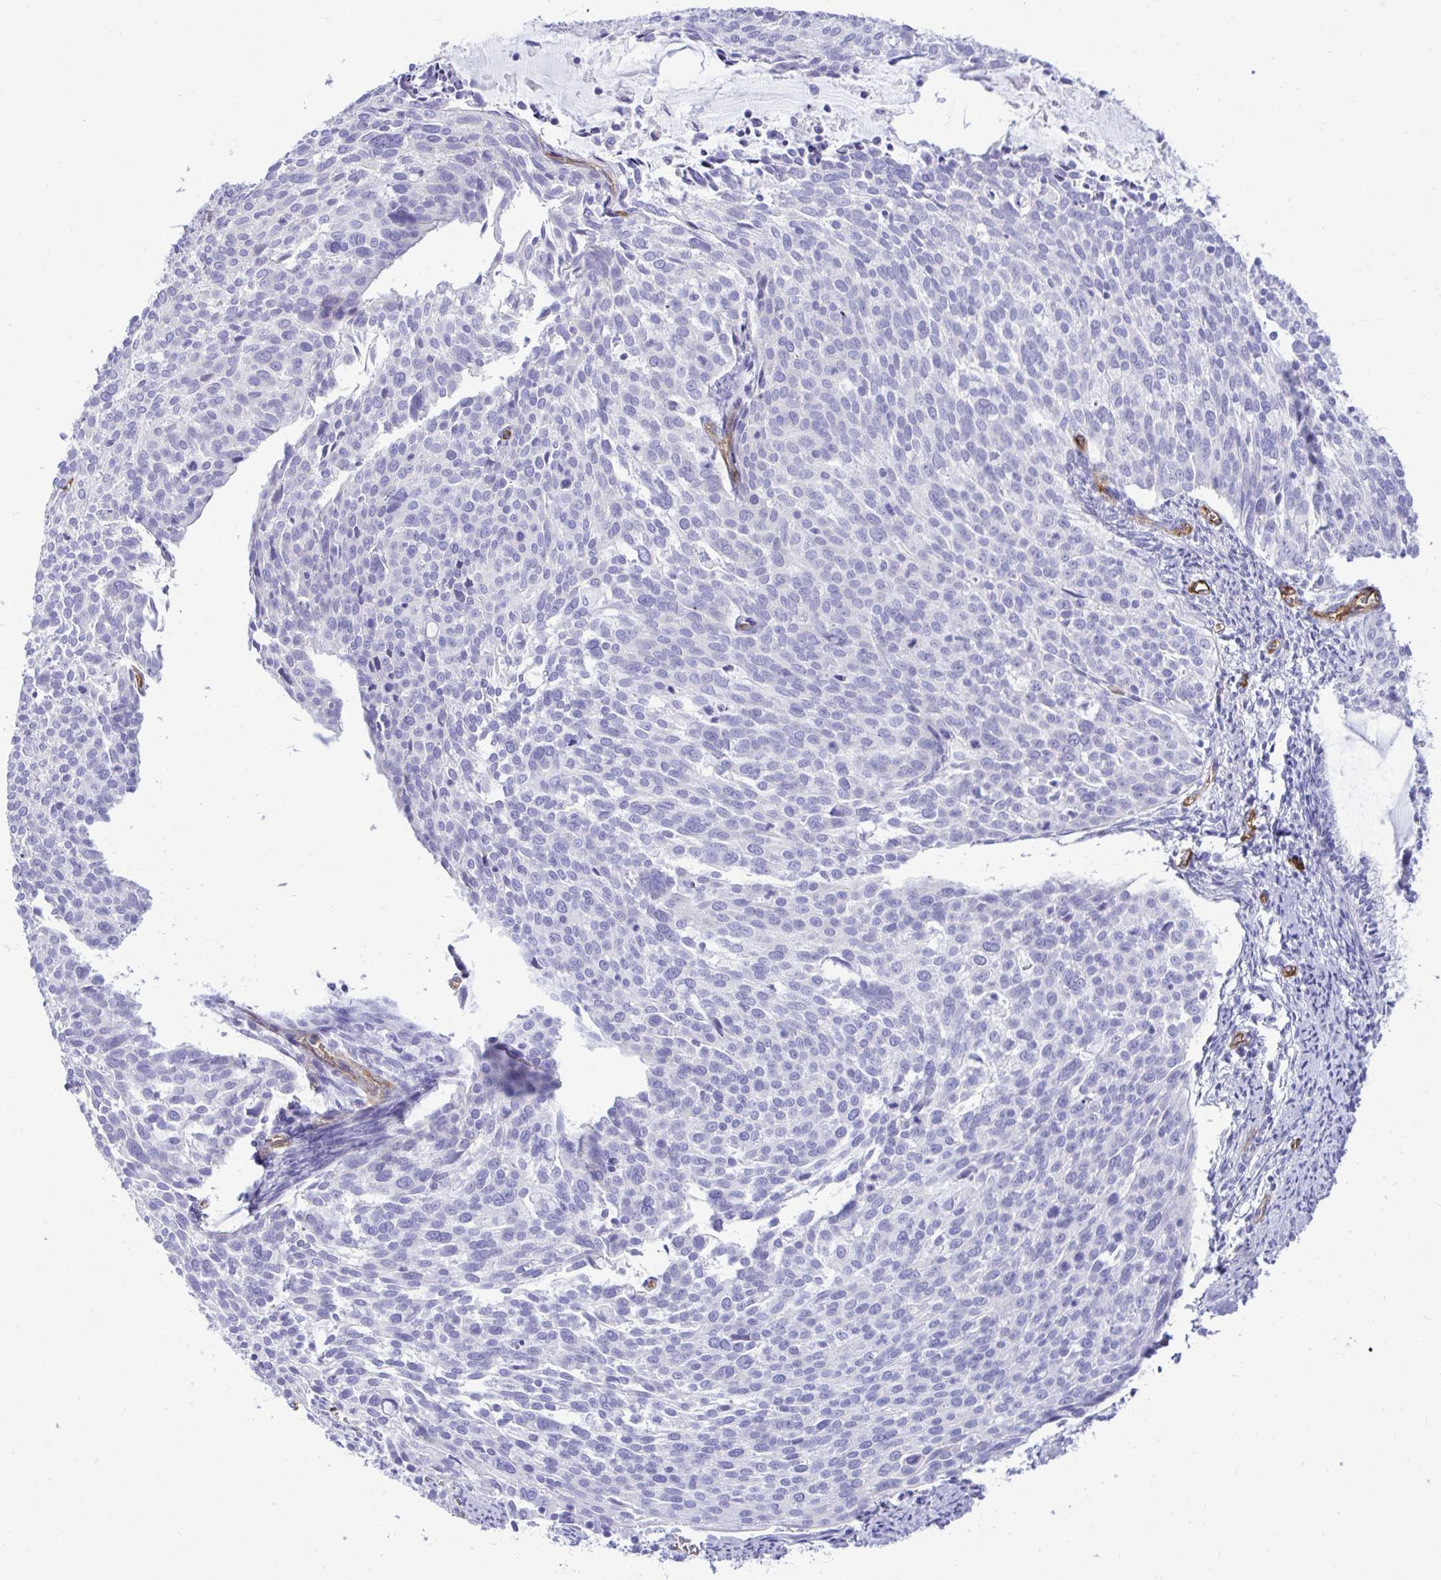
{"staining": {"intensity": "negative", "quantity": "none", "location": "none"}, "tissue": "cervical cancer", "cell_type": "Tumor cells", "image_type": "cancer", "snomed": [{"axis": "morphology", "description": "Squamous cell carcinoma, NOS"}, {"axis": "topography", "description": "Cervix"}], "caption": "Tumor cells are negative for protein expression in human cervical cancer (squamous cell carcinoma).", "gene": "ABCG2", "patient": {"sex": "female", "age": 39}}